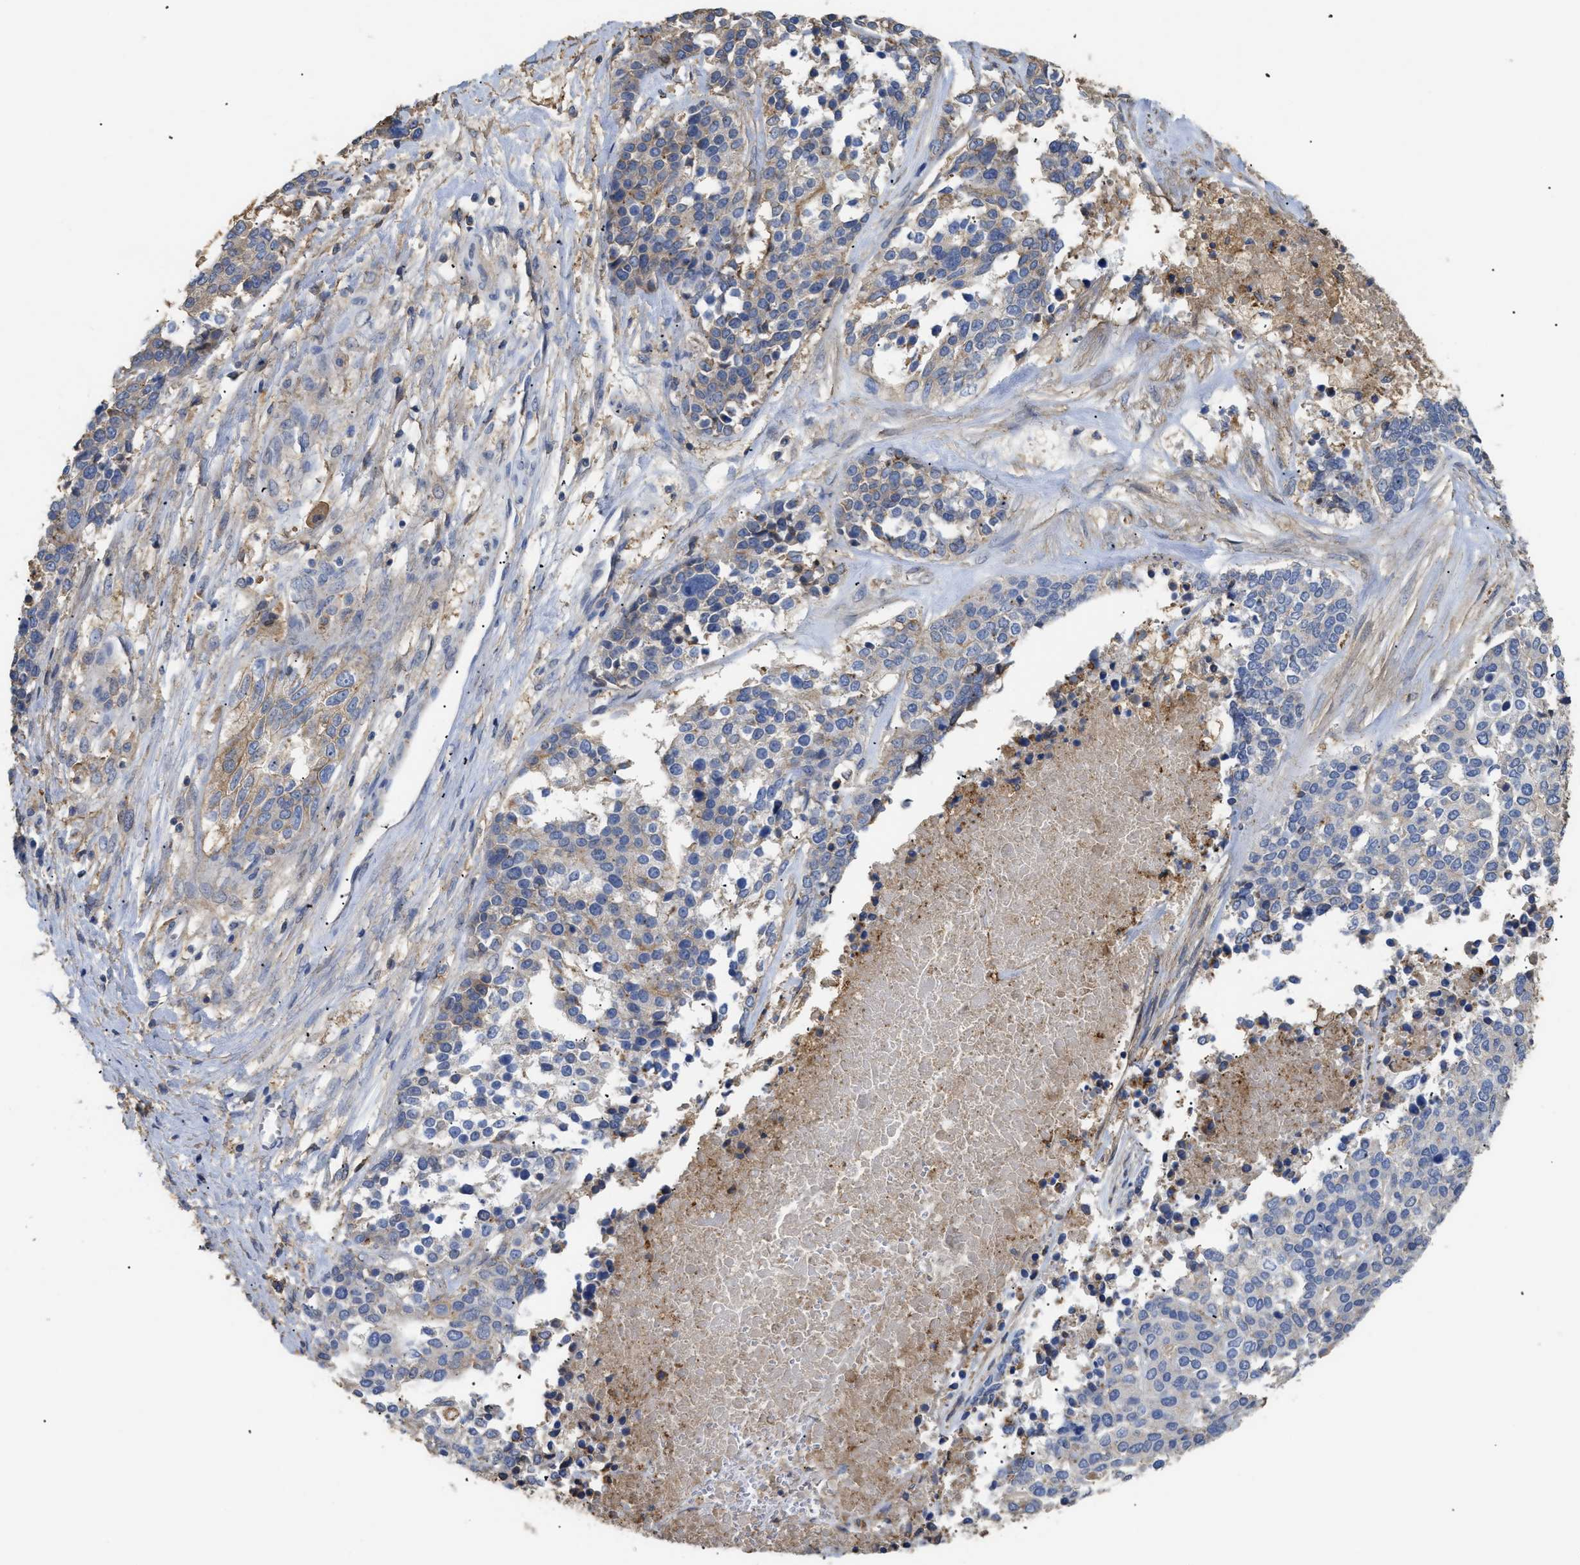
{"staining": {"intensity": "weak", "quantity": "<25%", "location": "cytoplasmic/membranous"}, "tissue": "ovarian cancer", "cell_type": "Tumor cells", "image_type": "cancer", "snomed": [{"axis": "morphology", "description": "Cystadenocarcinoma, serous, NOS"}, {"axis": "topography", "description": "Ovary"}], "caption": "IHC histopathology image of human ovarian cancer (serous cystadenocarcinoma) stained for a protein (brown), which exhibits no expression in tumor cells. (DAB (3,3'-diaminobenzidine) IHC visualized using brightfield microscopy, high magnification).", "gene": "ANXA4", "patient": {"sex": "female", "age": 44}}